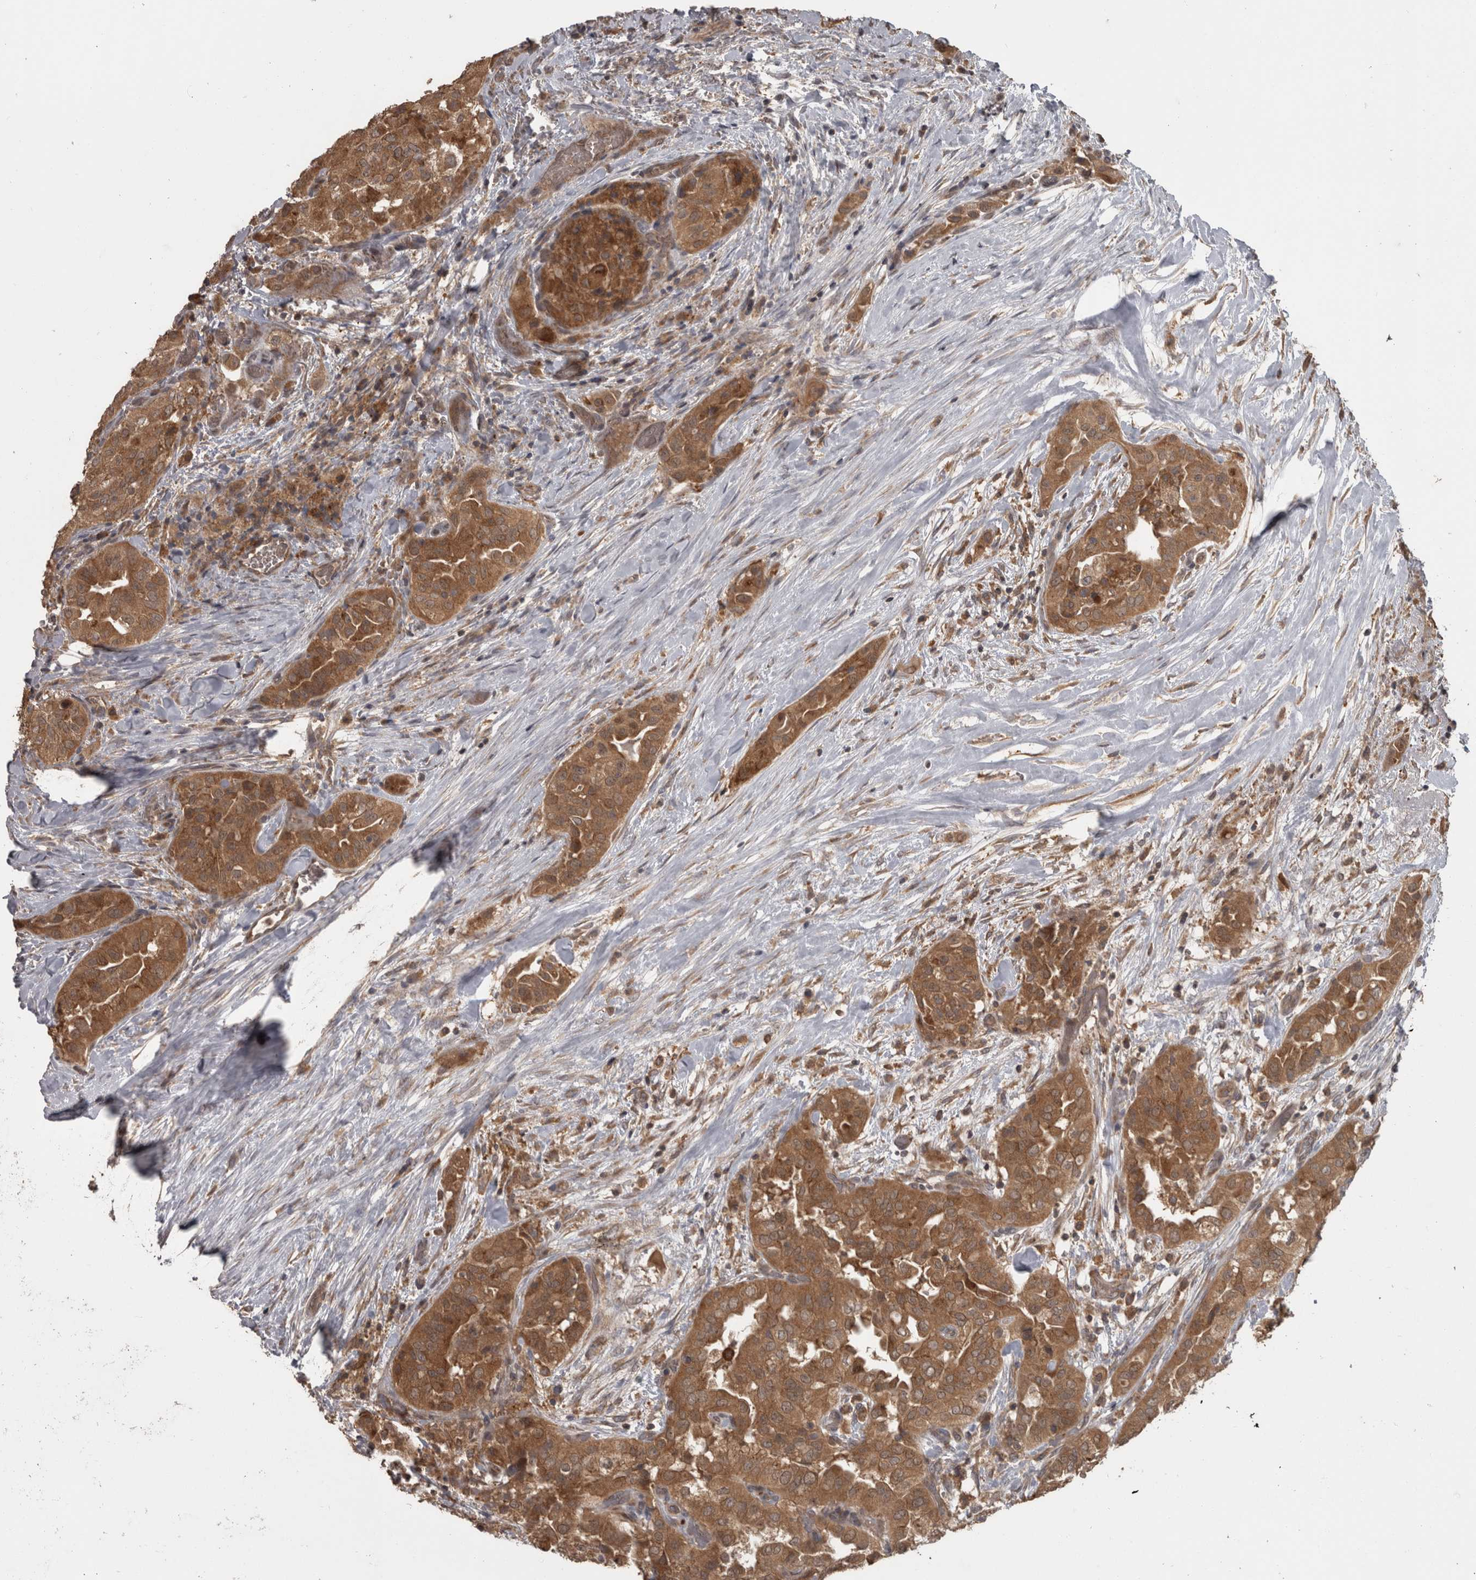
{"staining": {"intensity": "strong", "quantity": ">75%", "location": "cytoplasmic/membranous"}, "tissue": "thyroid cancer", "cell_type": "Tumor cells", "image_type": "cancer", "snomed": [{"axis": "morphology", "description": "Papillary adenocarcinoma, NOS"}, {"axis": "topography", "description": "Thyroid gland"}], "caption": "Protein expression analysis of human thyroid cancer (papillary adenocarcinoma) reveals strong cytoplasmic/membranous staining in about >75% of tumor cells.", "gene": "MICU3", "patient": {"sex": "female", "age": 59}}